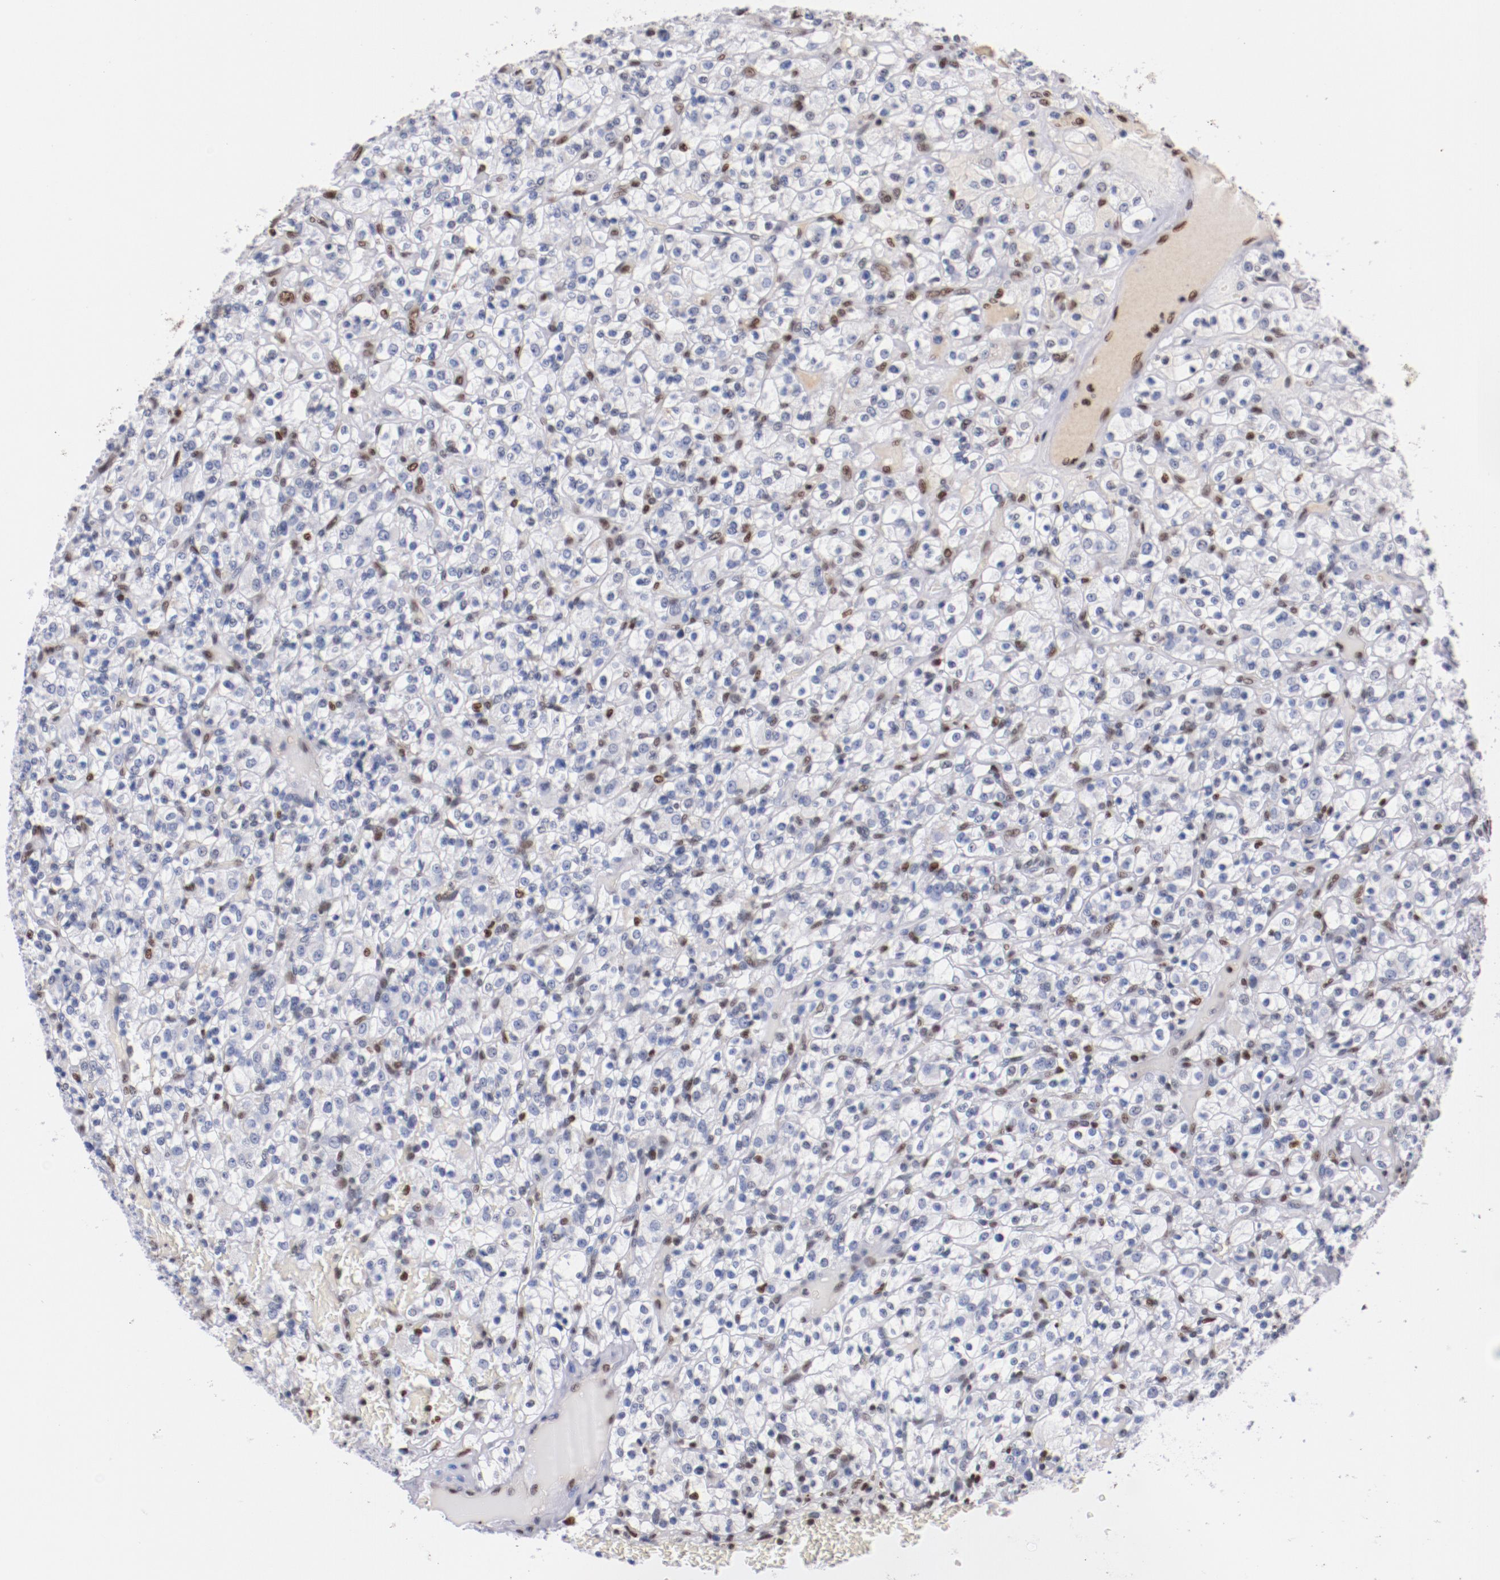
{"staining": {"intensity": "weak", "quantity": "<25%", "location": "nuclear"}, "tissue": "renal cancer", "cell_type": "Tumor cells", "image_type": "cancer", "snomed": [{"axis": "morphology", "description": "Normal tissue, NOS"}, {"axis": "morphology", "description": "Adenocarcinoma, NOS"}, {"axis": "topography", "description": "Kidney"}], "caption": "A micrograph of human renal cancer (adenocarcinoma) is negative for staining in tumor cells.", "gene": "IFI16", "patient": {"sex": "female", "age": 72}}